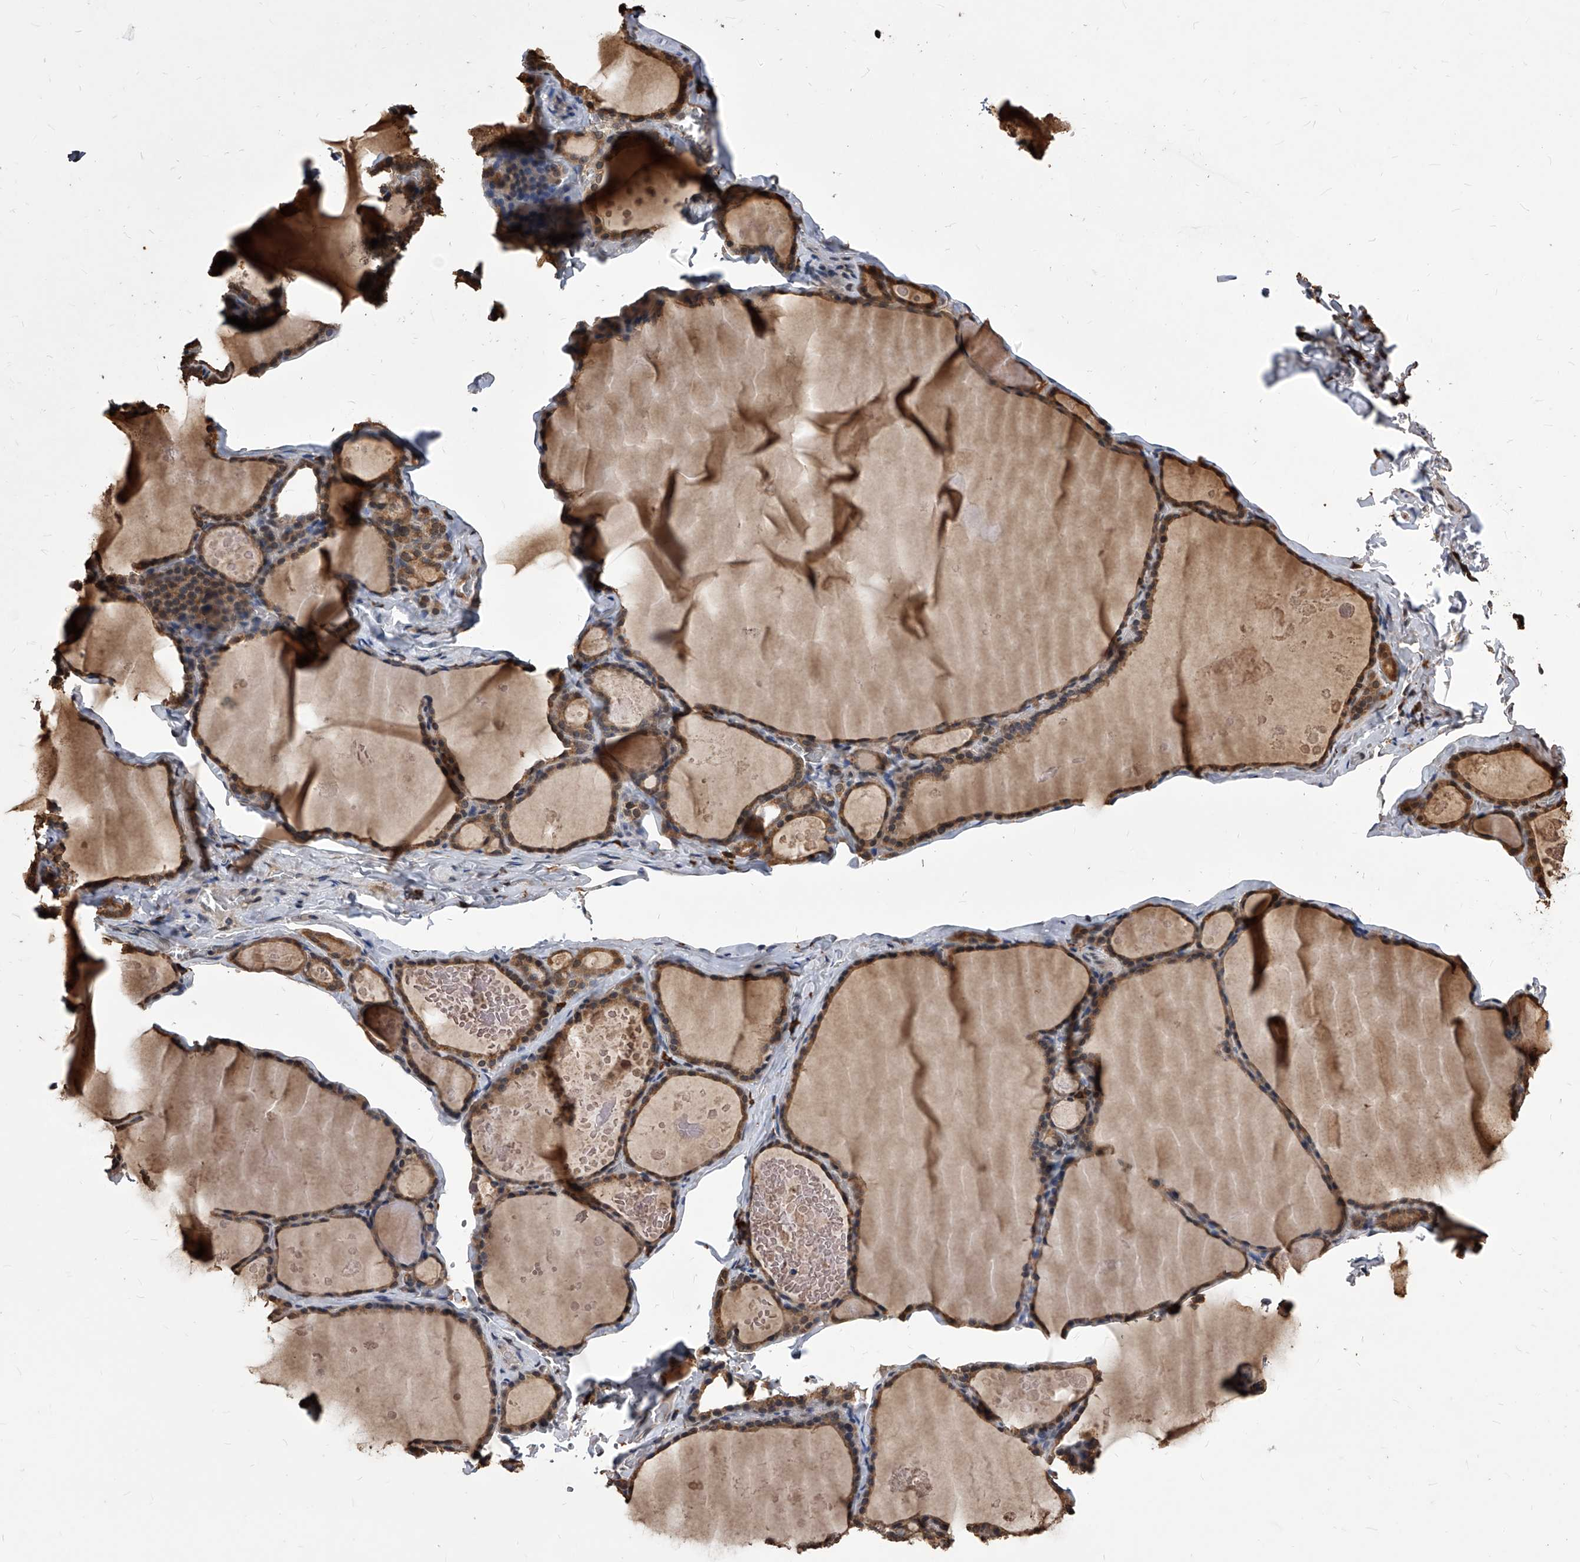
{"staining": {"intensity": "moderate", "quantity": ">75%", "location": "cytoplasmic/membranous"}, "tissue": "thyroid gland", "cell_type": "Glandular cells", "image_type": "normal", "snomed": [{"axis": "morphology", "description": "Normal tissue, NOS"}, {"axis": "topography", "description": "Thyroid gland"}], "caption": "This micrograph exhibits benign thyroid gland stained with IHC to label a protein in brown. The cytoplasmic/membranous of glandular cells show moderate positivity for the protein. Nuclei are counter-stained blue.", "gene": "ID1", "patient": {"sex": "male", "age": 56}}